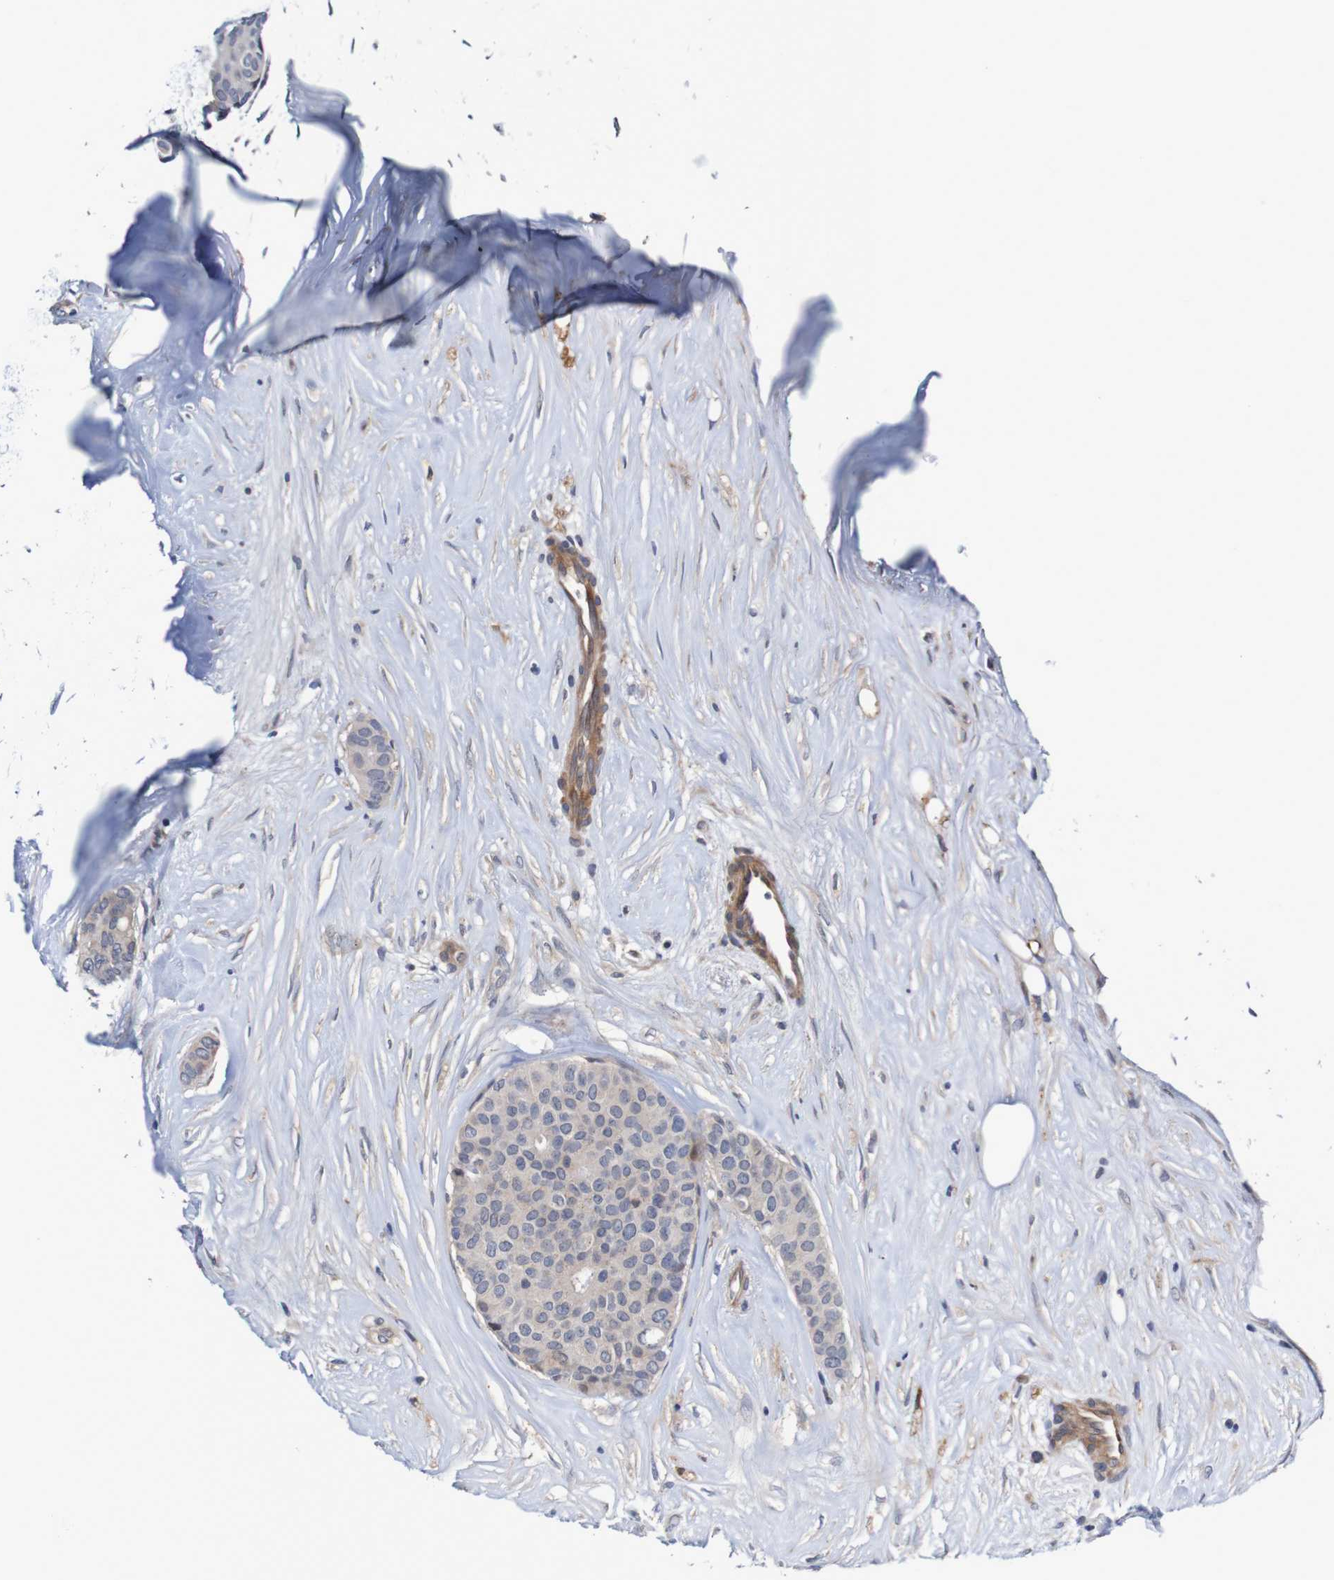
{"staining": {"intensity": "weak", "quantity": "<25%", "location": "cytoplasmic/membranous,nuclear"}, "tissue": "breast cancer", "cell_type": "Tumor cells", "image_type": "cancer", "snomed": [{"axis": "morphology", "description": "Duct carcinoma"}, {"axis": "topography", "description": "Breast"}], "caption": "Tumor cells show no significant protein positivity in breast cancer. (IHC, brightfield microscopy, high magnification).", "gene": "CPED1", "patient": {"sex": "female", "age": 75}}